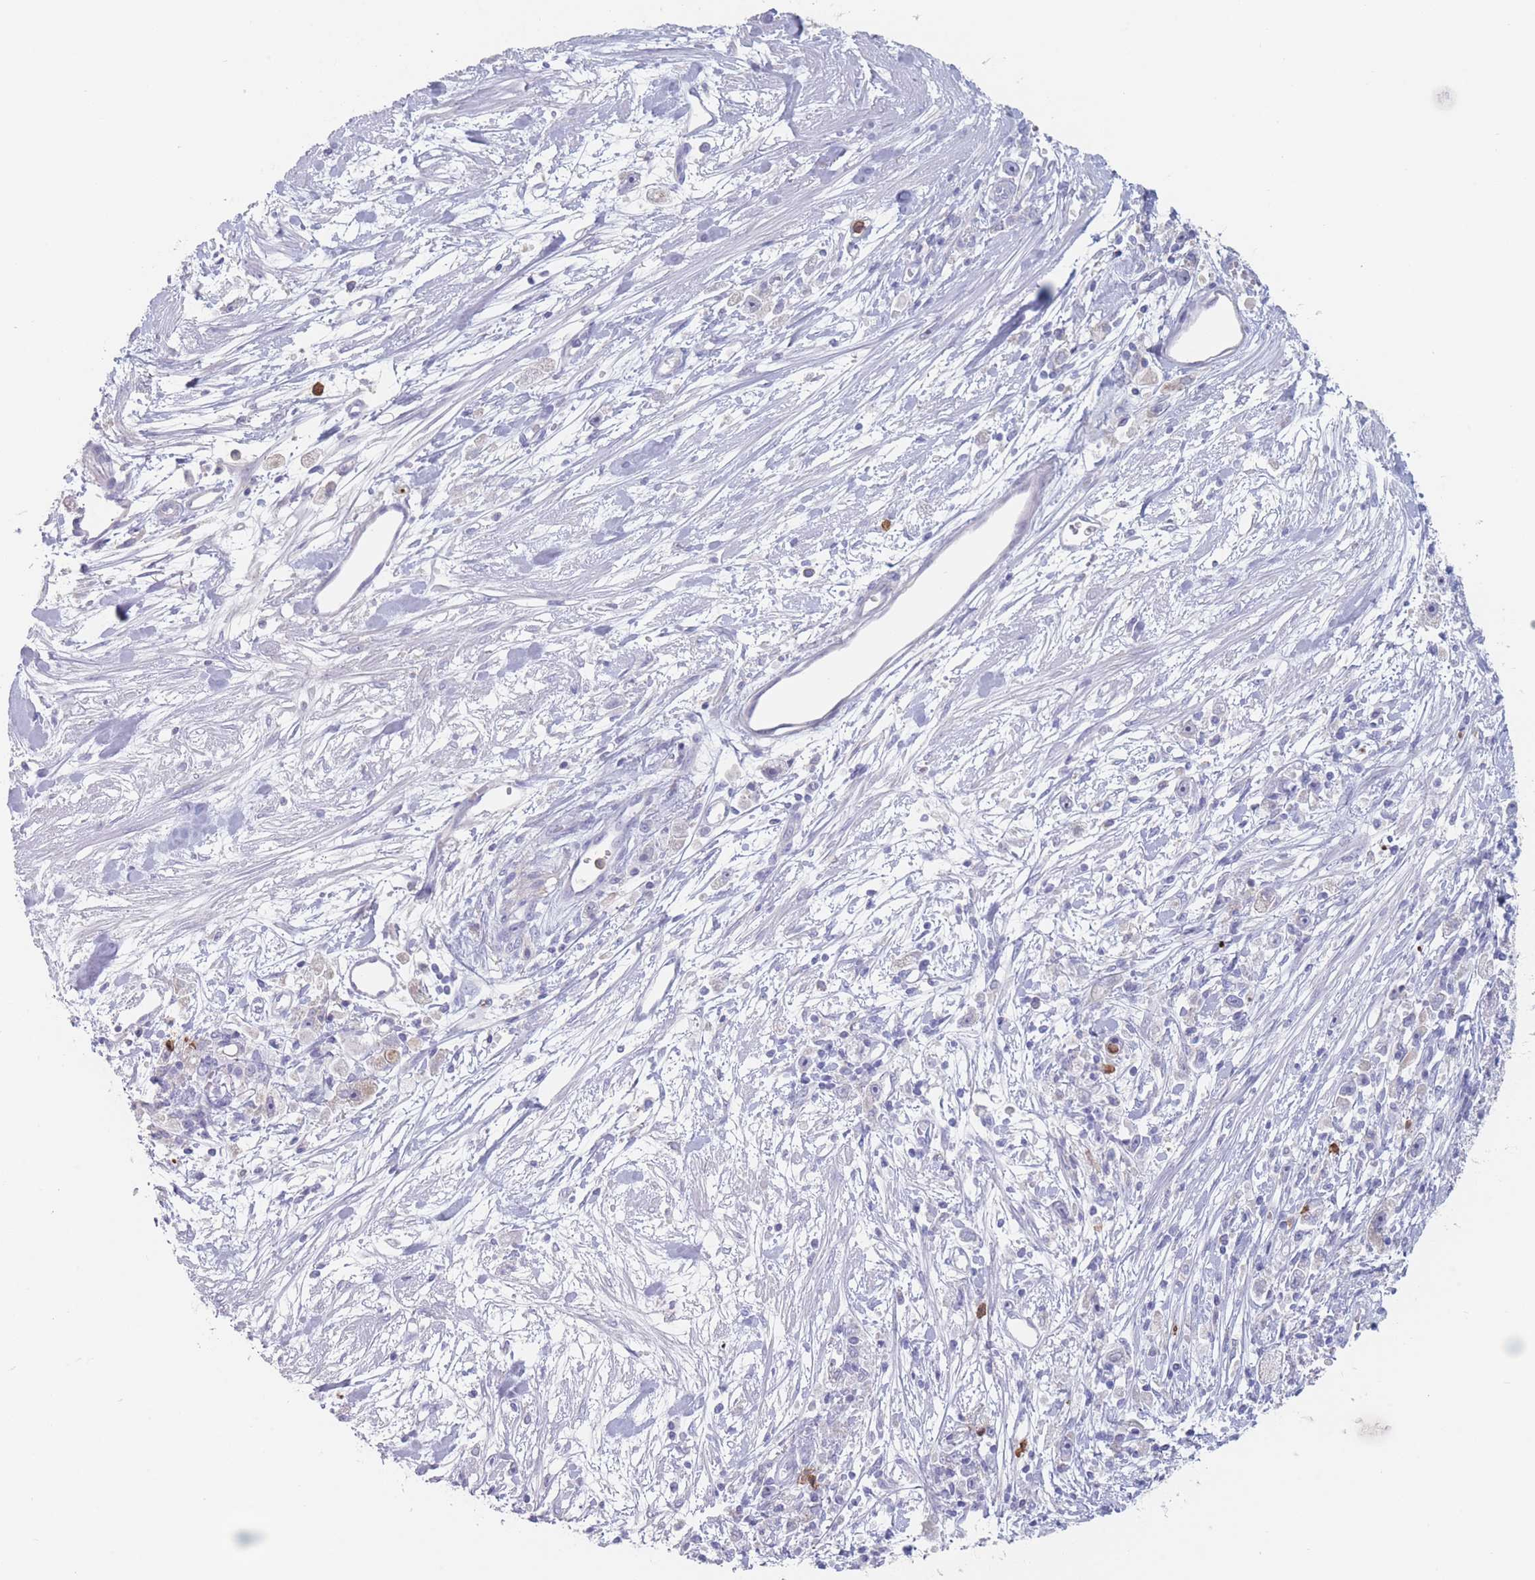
{"staining": {"intensity": "negative", "quantity": "none", "location": "none"}, "tissue": "stomach cancer", "cell_type": "Tumor cells", "image_type": "cancer", "snomed": [{"axis": "morphology", "description": "Adenocarcinoma, NOS"}, {"axis": "topography", "description": "Stomach"}], "caption": "Immunohistochemistry of stomach cancer (adenocarcinoma) exhibits no staining in tumor cells.", "gene": "ATP1A3", "patient": {"sex": "female", "age": 59}}